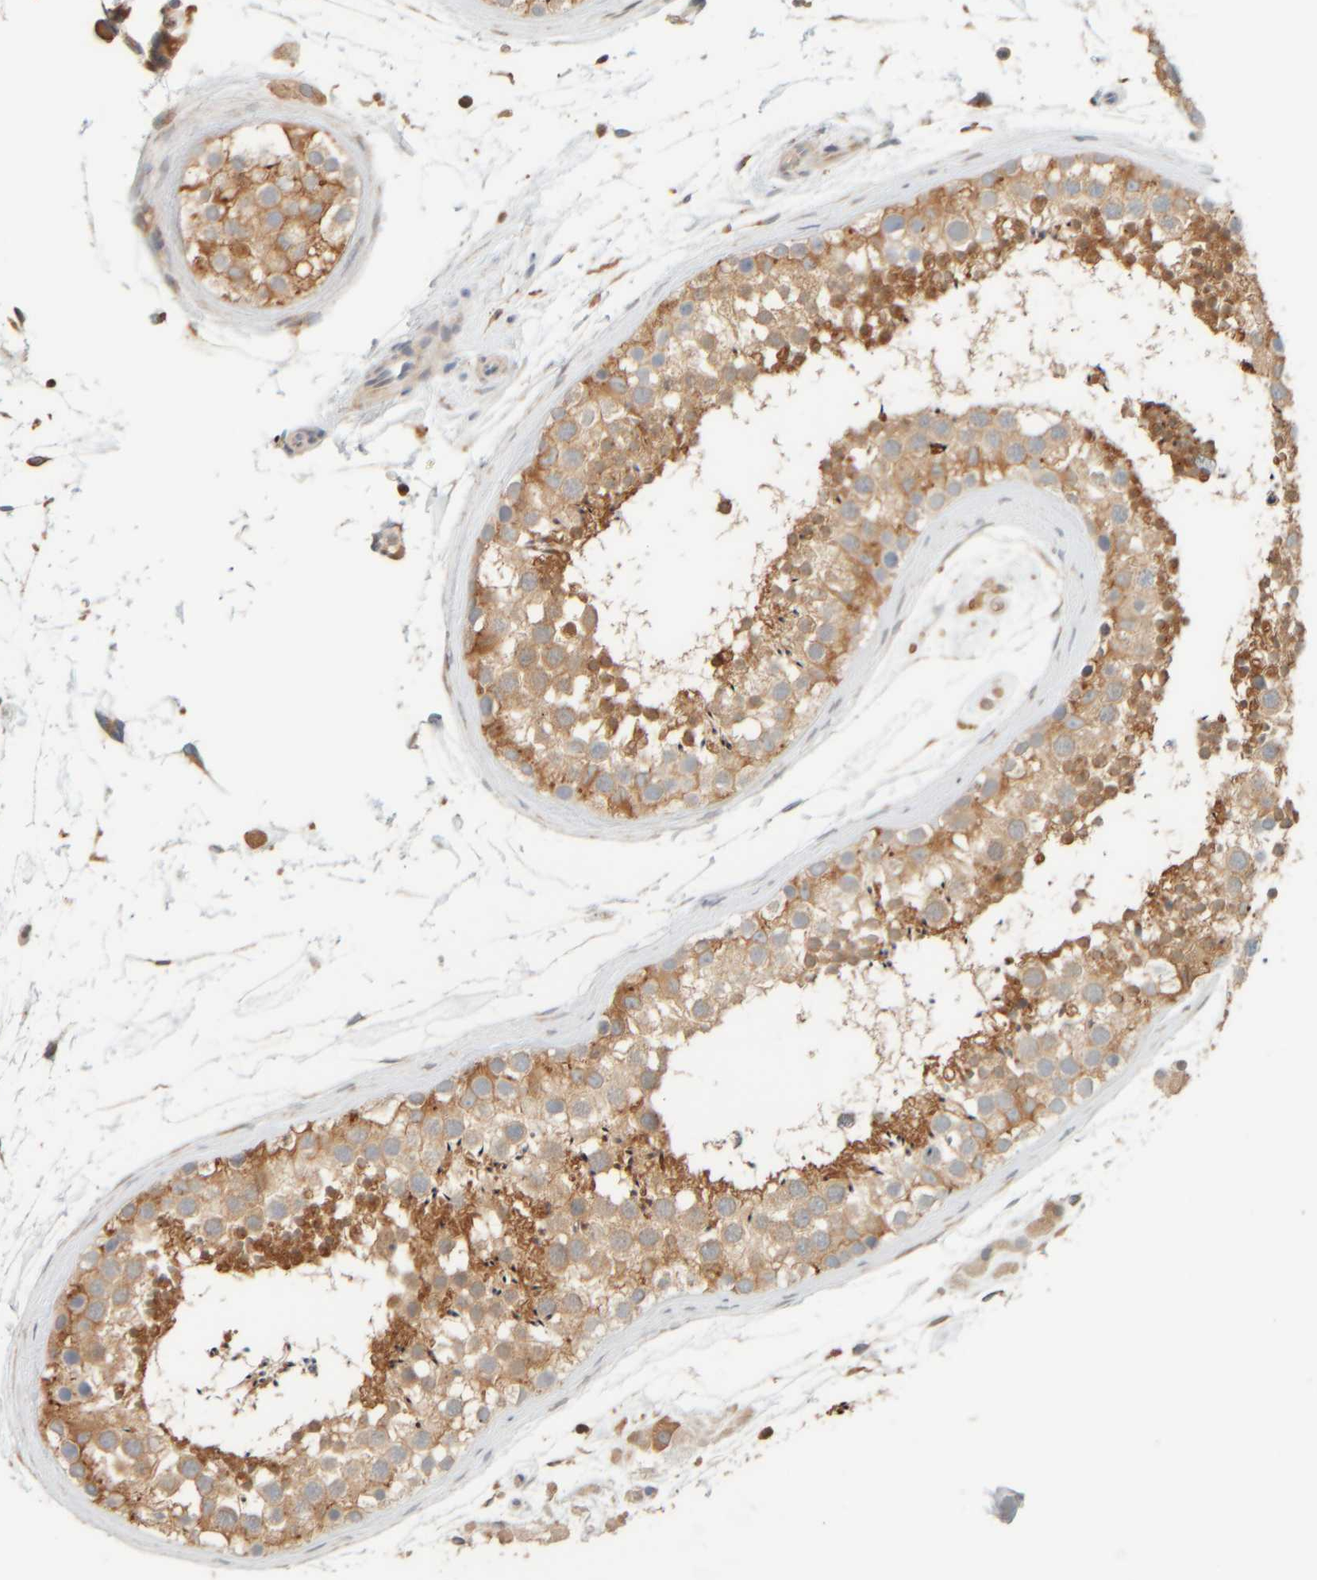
{"staining": {"intensity": "moderate", "quantity": ">75%", "location": "cytoplasmic/membranous"}, "tissue": "testis", "cell_type": "Cells in seminiferous ducts", "image_type": "normal", "snomed": [{"axis": "morphology", "description": "Normal tissue, NOS"}, {"axis": "topography", "description": "Testis"}], "caption": "An immunohistochemistry (IHC) image of unremarkable tissue is shown. Protein staining in brown shows moderate cytoplasmic/membranous positivity in testis within cells in seminiferous ducts. (DAB IHC with brightfield microscopy, high magnification).", "gene": "AARSD1", "patient": {"sex": "male", "age": 46}}